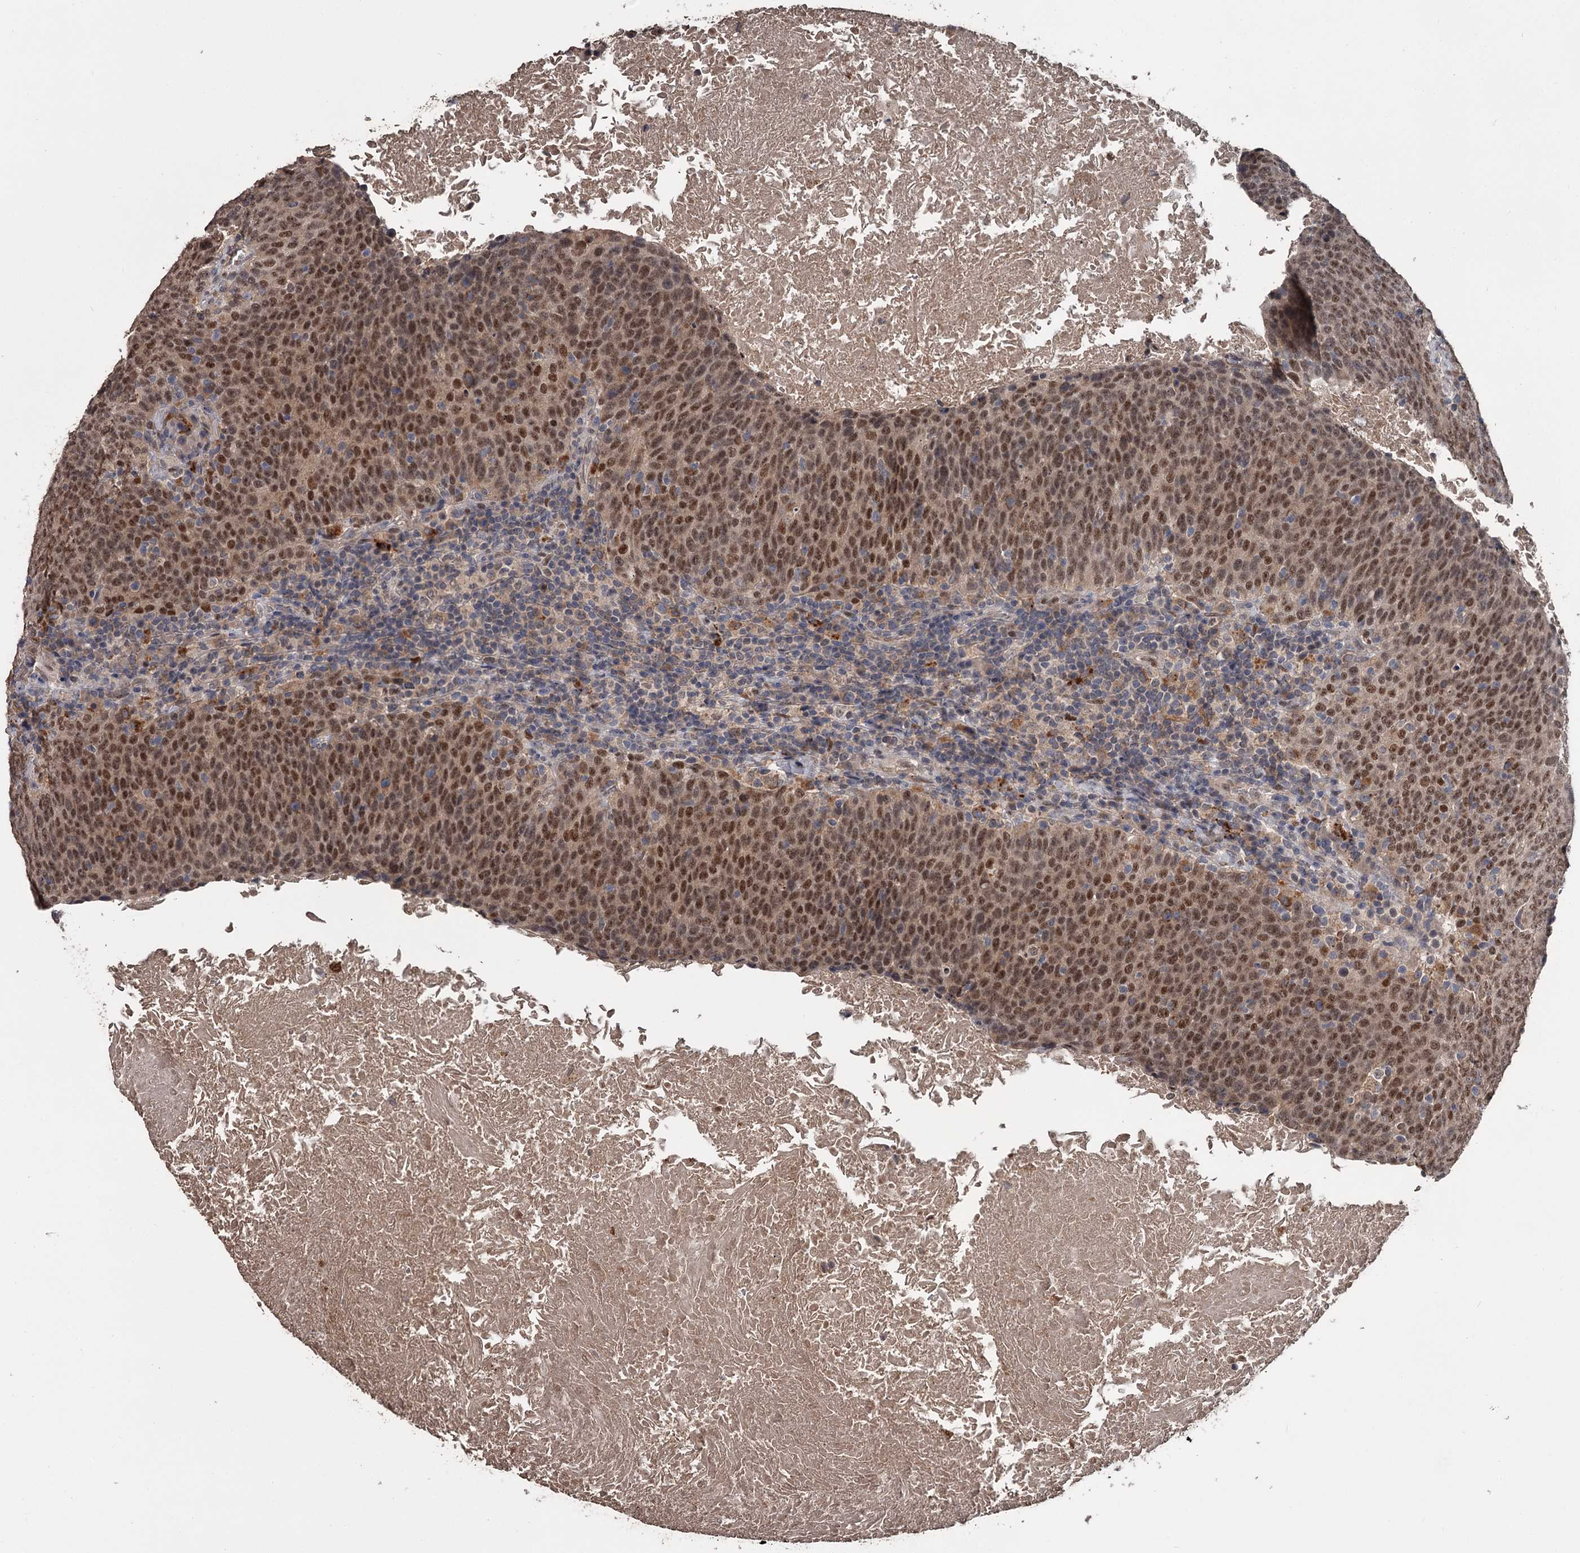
{"staining": {"intensity": "moderate", "quantity": ">75%", "location": "nuclear"}, "tissue": "head and neck cancer", "cell_type": "Tumor cells", "image_type": "cancer", "snomed": [{"axis": "morphology", "description": "Squamous cell carcinoma, NOS"}, {"axis": "morphology", "description": "Squamous cell carcinoma, metastatic, NOS"}, {"axis": "topography", "description": "Lymph node"}, {"axis": "topography", "description": "Head-Neck"}], "caption": "Immunohistochemistry (IHC) of human head and neck cancer (metastatic squamous cell carcinoma) demonstrates medium levels of moderate nuclear expression in approximately >75% of tumor cells.", "gene": "PRPF40B", "patient": {"sex": "male", "age": 62}}